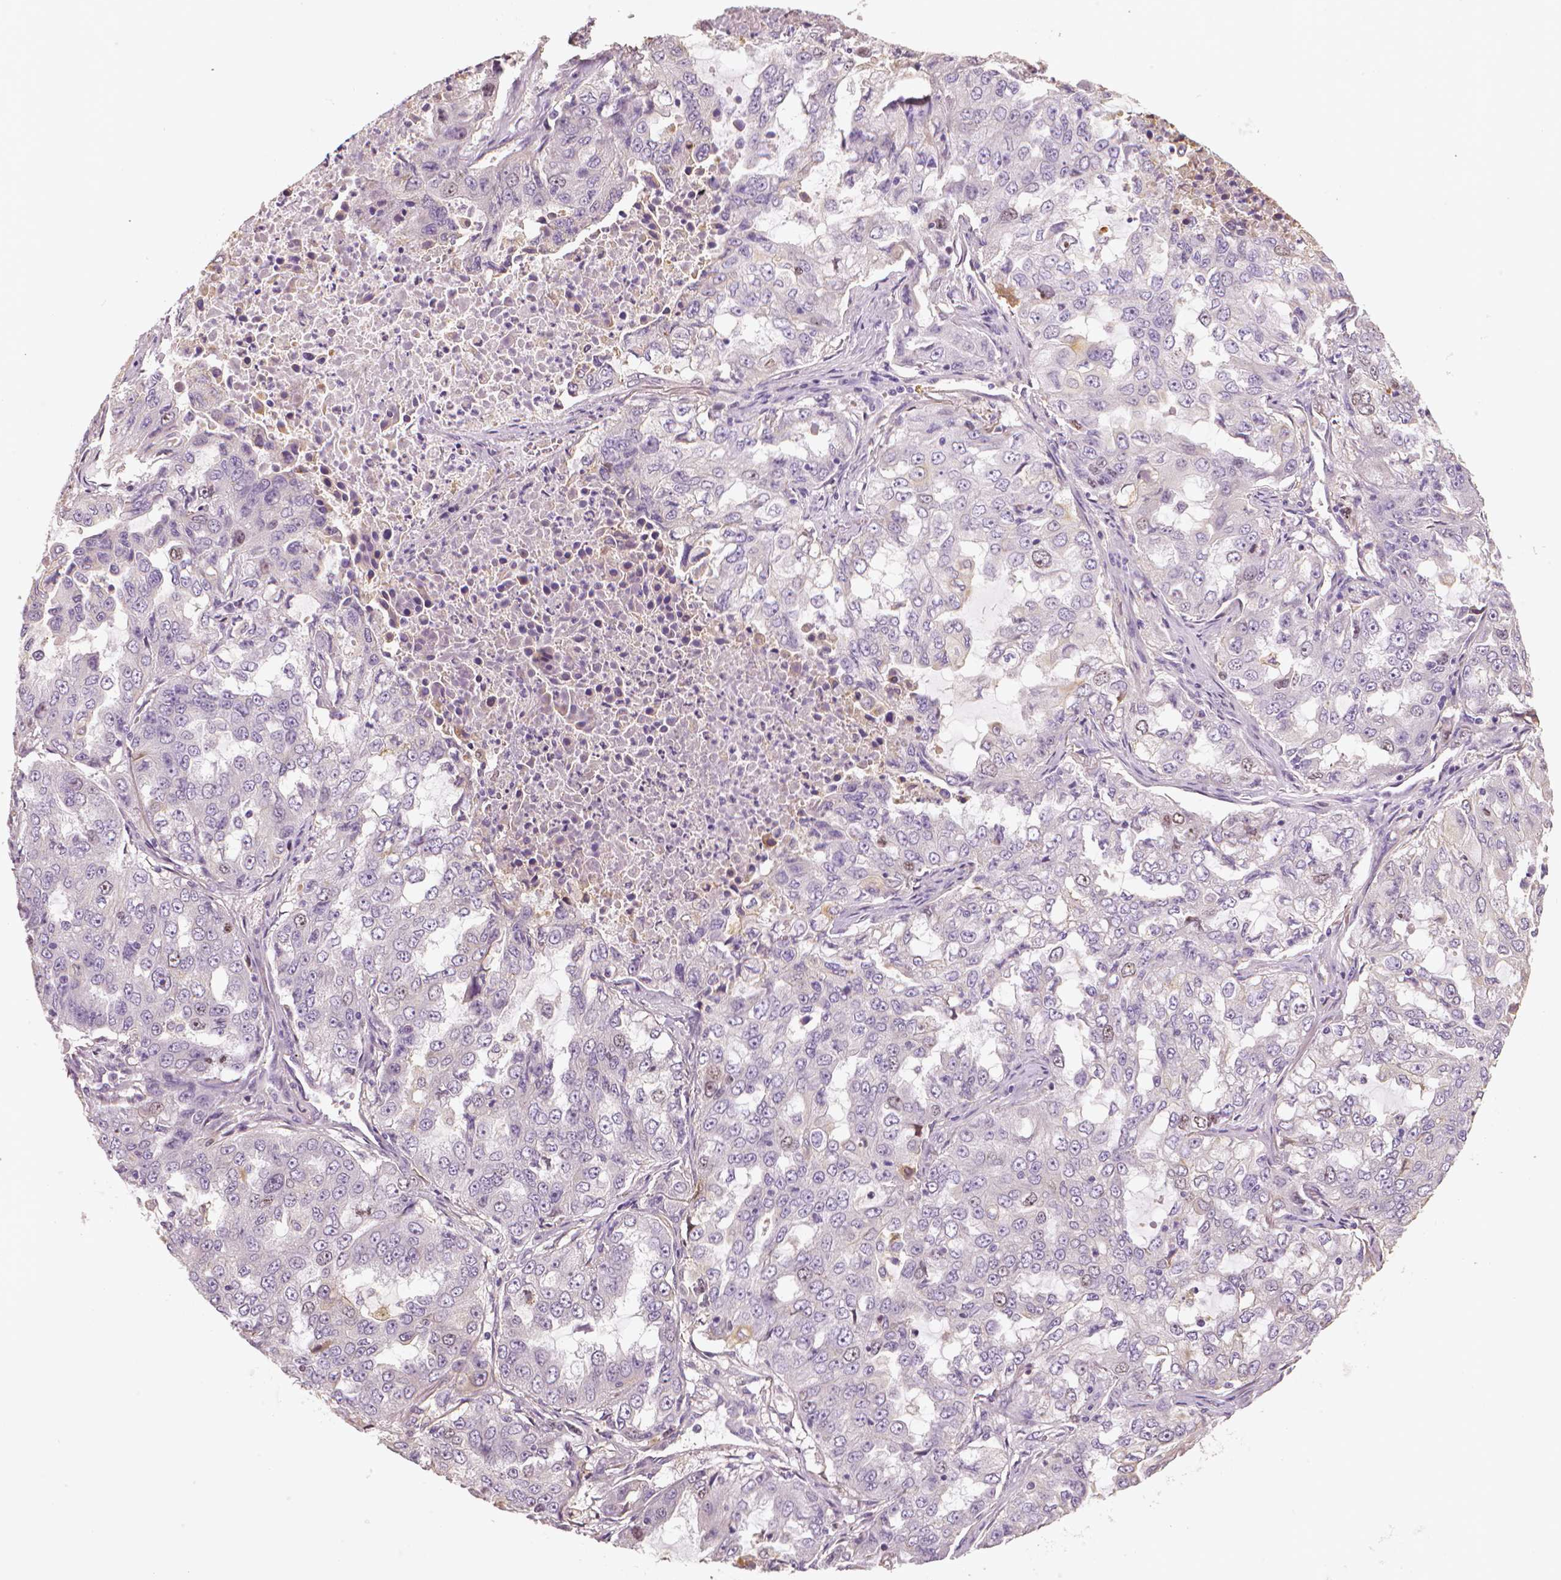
{"staining": {"intensity": "negative", "quantity": "none", "location": "none"}, "tissue": "lung cancer", "cell_type": "Tumor cells", "image_type": "cancer", "snomed": [{"axis": "morphology", "description": "Adenocarcinoma, NOS"}, {"axis": "topography", "description": "Lung"}], "caption": "Tumor cells are negative for protein expression in human lung cancer. Brightfield microscopy of IHC stained with DAB (3,3'-diaminobenzidine) (brown) and hematoxylin (blue), captured at high magnification.", "gene": "MKI67", "patient": {"sex": "female", "age": 61}}